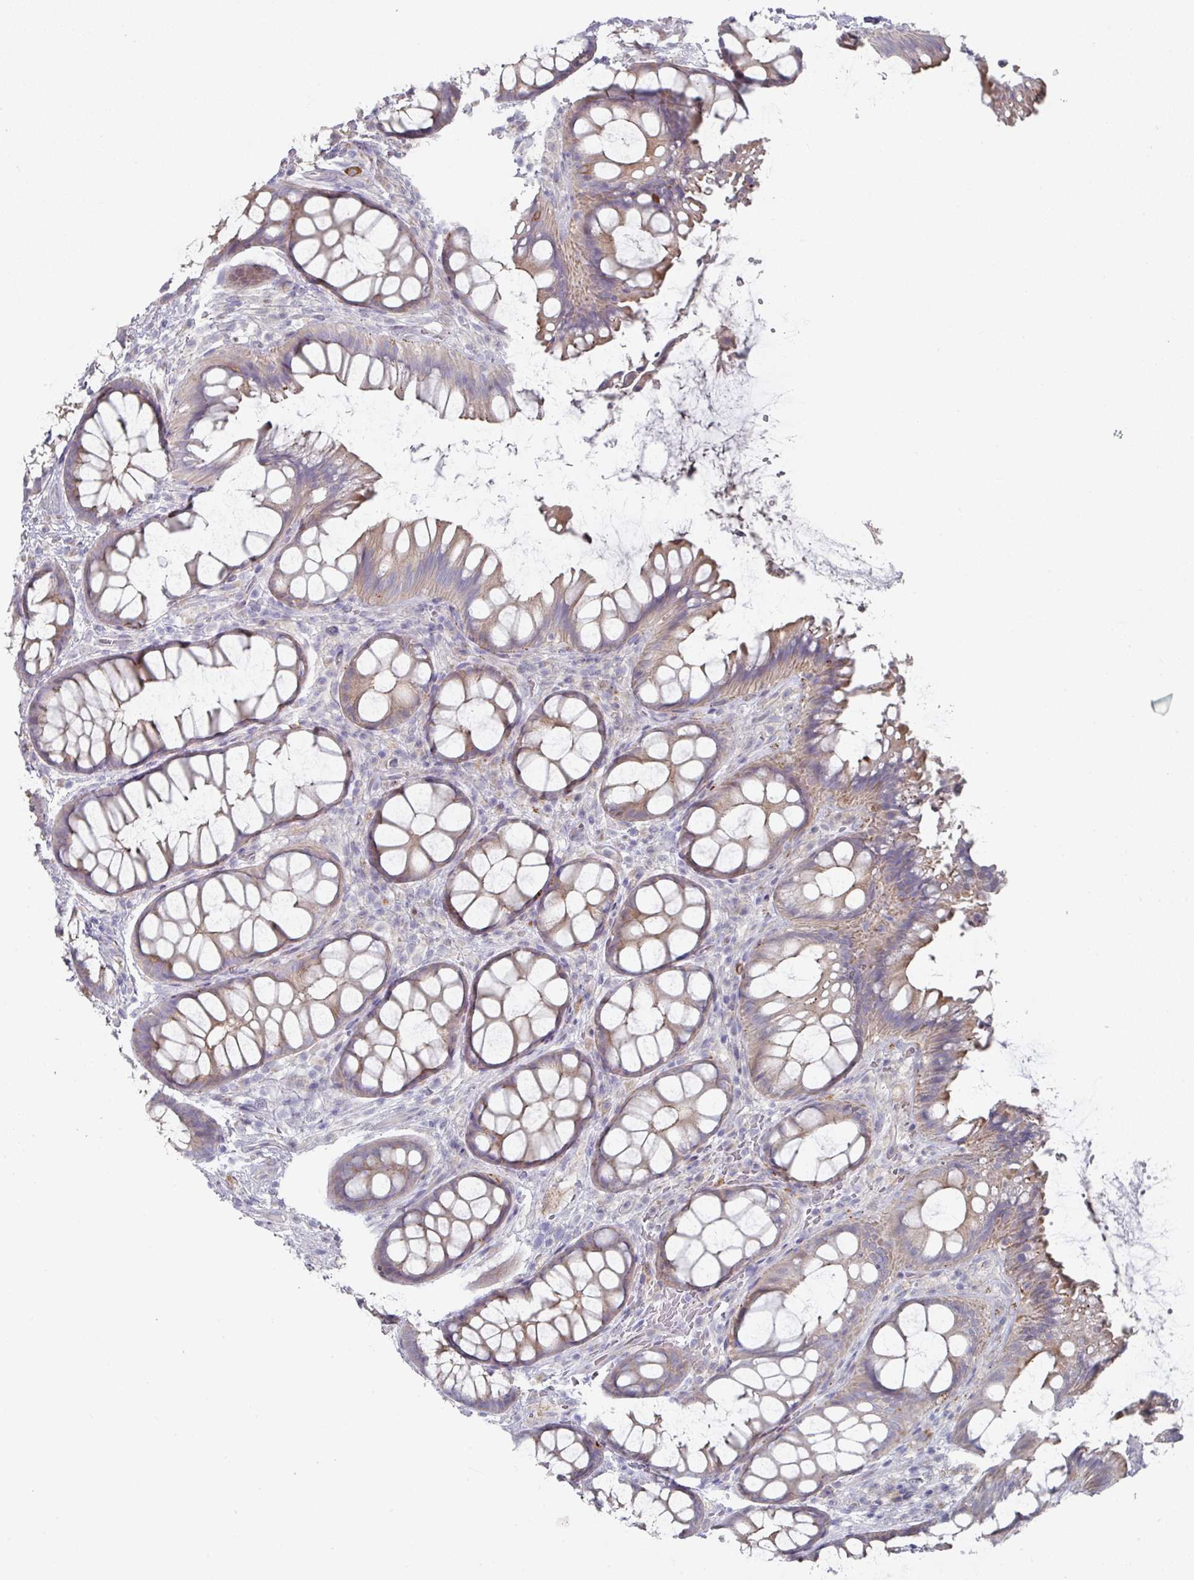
{"staining": {"intensity": "moderate", "quantity": "25%-75%", "location": "cytoplasmic/membranous"}, "tissue": "rectum", "cell_type": "Glandular cells", "image_type": "normal", "snomed": [{"axis": "morphology", "description": "Normal tissue, NOS"}, {"axis": "topography", "description": "Rectum"}], "caption": "Moderate cytoplasmic/membranous positivity for a protein is present in approximately 25%-75% of glandular cells of normal rectum using immunohistochemistry.", "gene": "NT5C1A", "patient": {"sex": "female", "age": 67}}